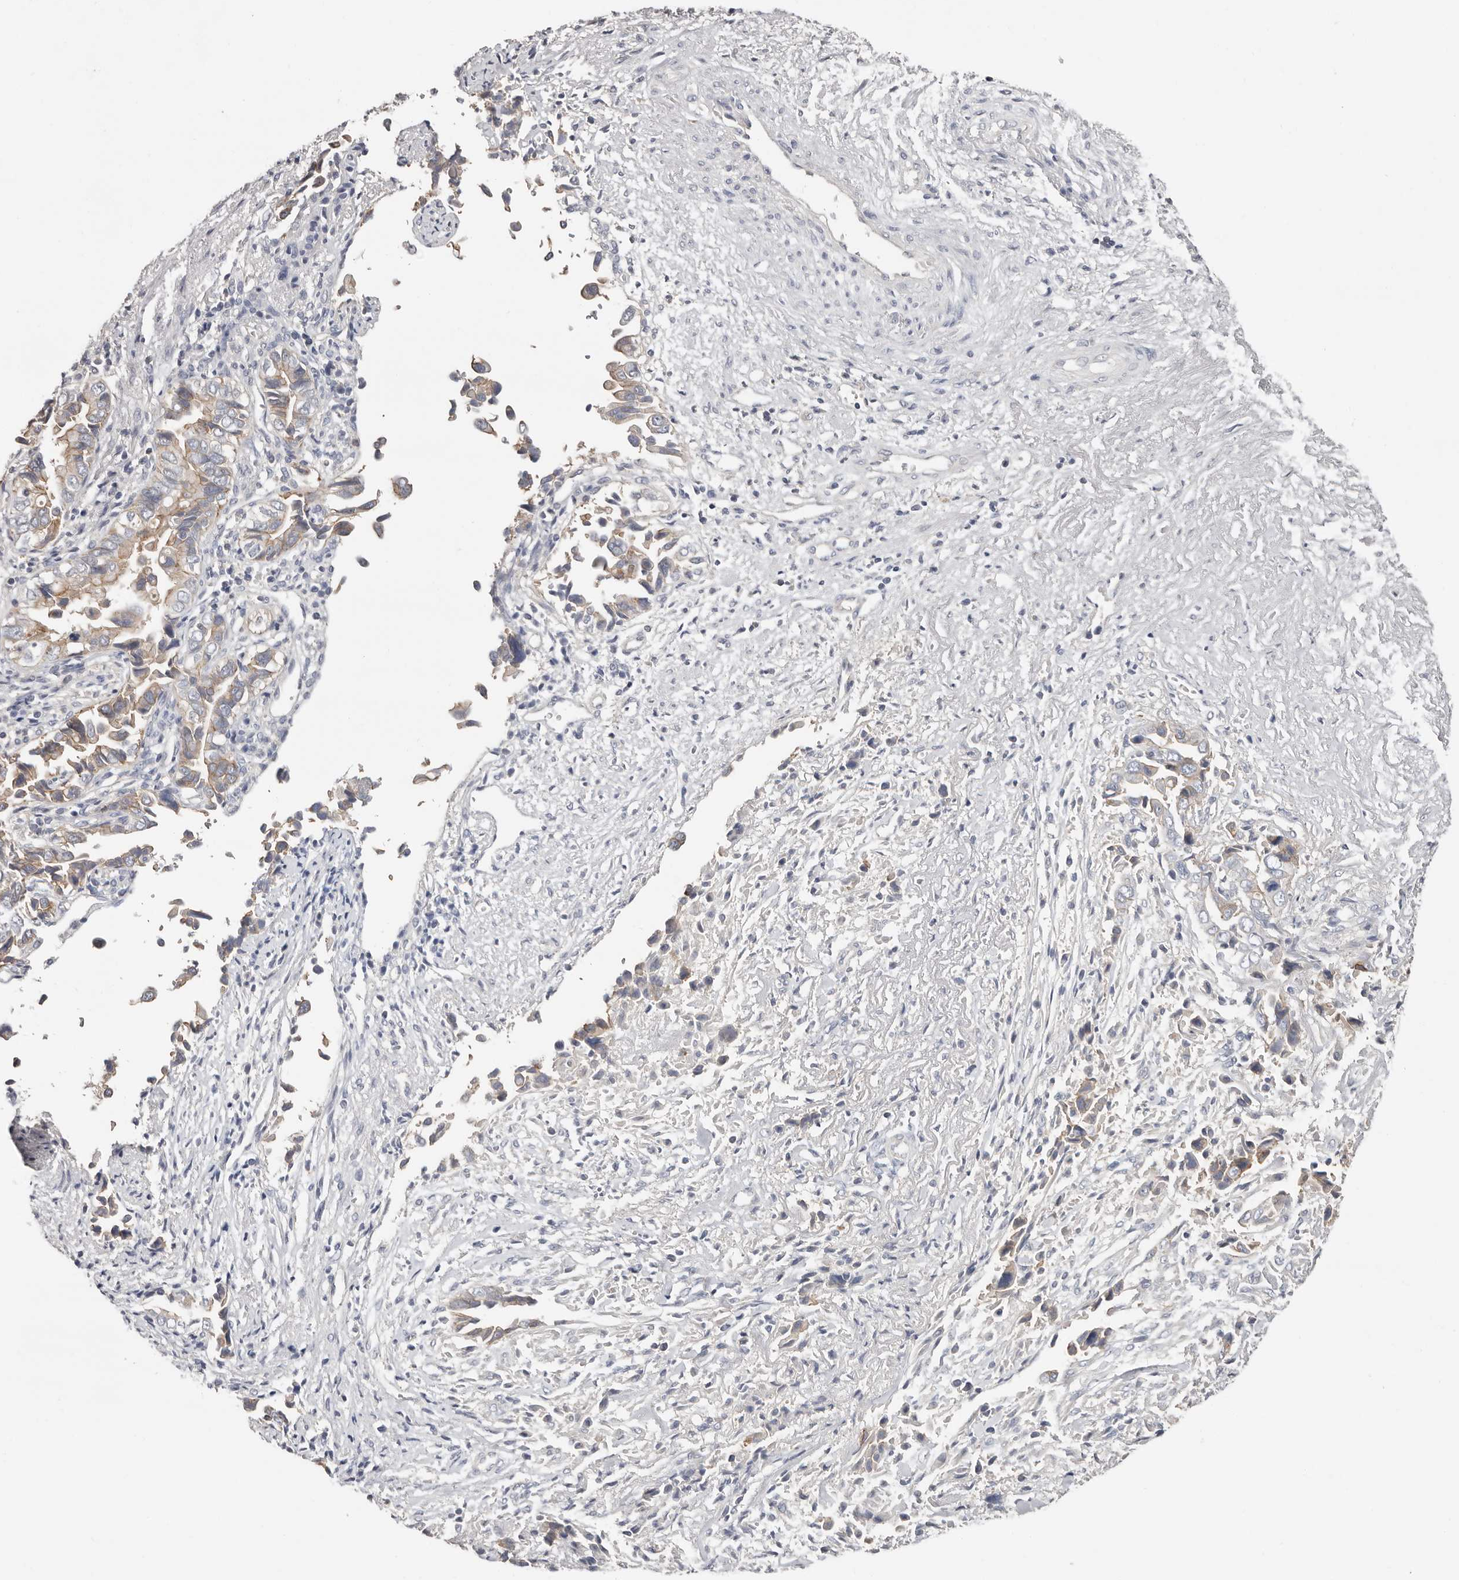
{"staining": {"intensity": "moderate", "quantity": "25%-75%", "location": "cytoplasmic/membranous"}, "tissue": "liver cancer", "cell_type": "Tumor cells", "image_type": "cancer", "snomed": [{"axis": "morphology", "description": "Cholangiocarcinoma"}, {"axis": "topography", "description": "Liver"}], "caption": "Human liver cancer stained for a protein (brown) exhibits moderate cytoplasmic/membranous positive positivity in approximately 25%-75% of tumor cells.", "gene": "S100A14", "patient": {"sex": "female", "age": 79}}